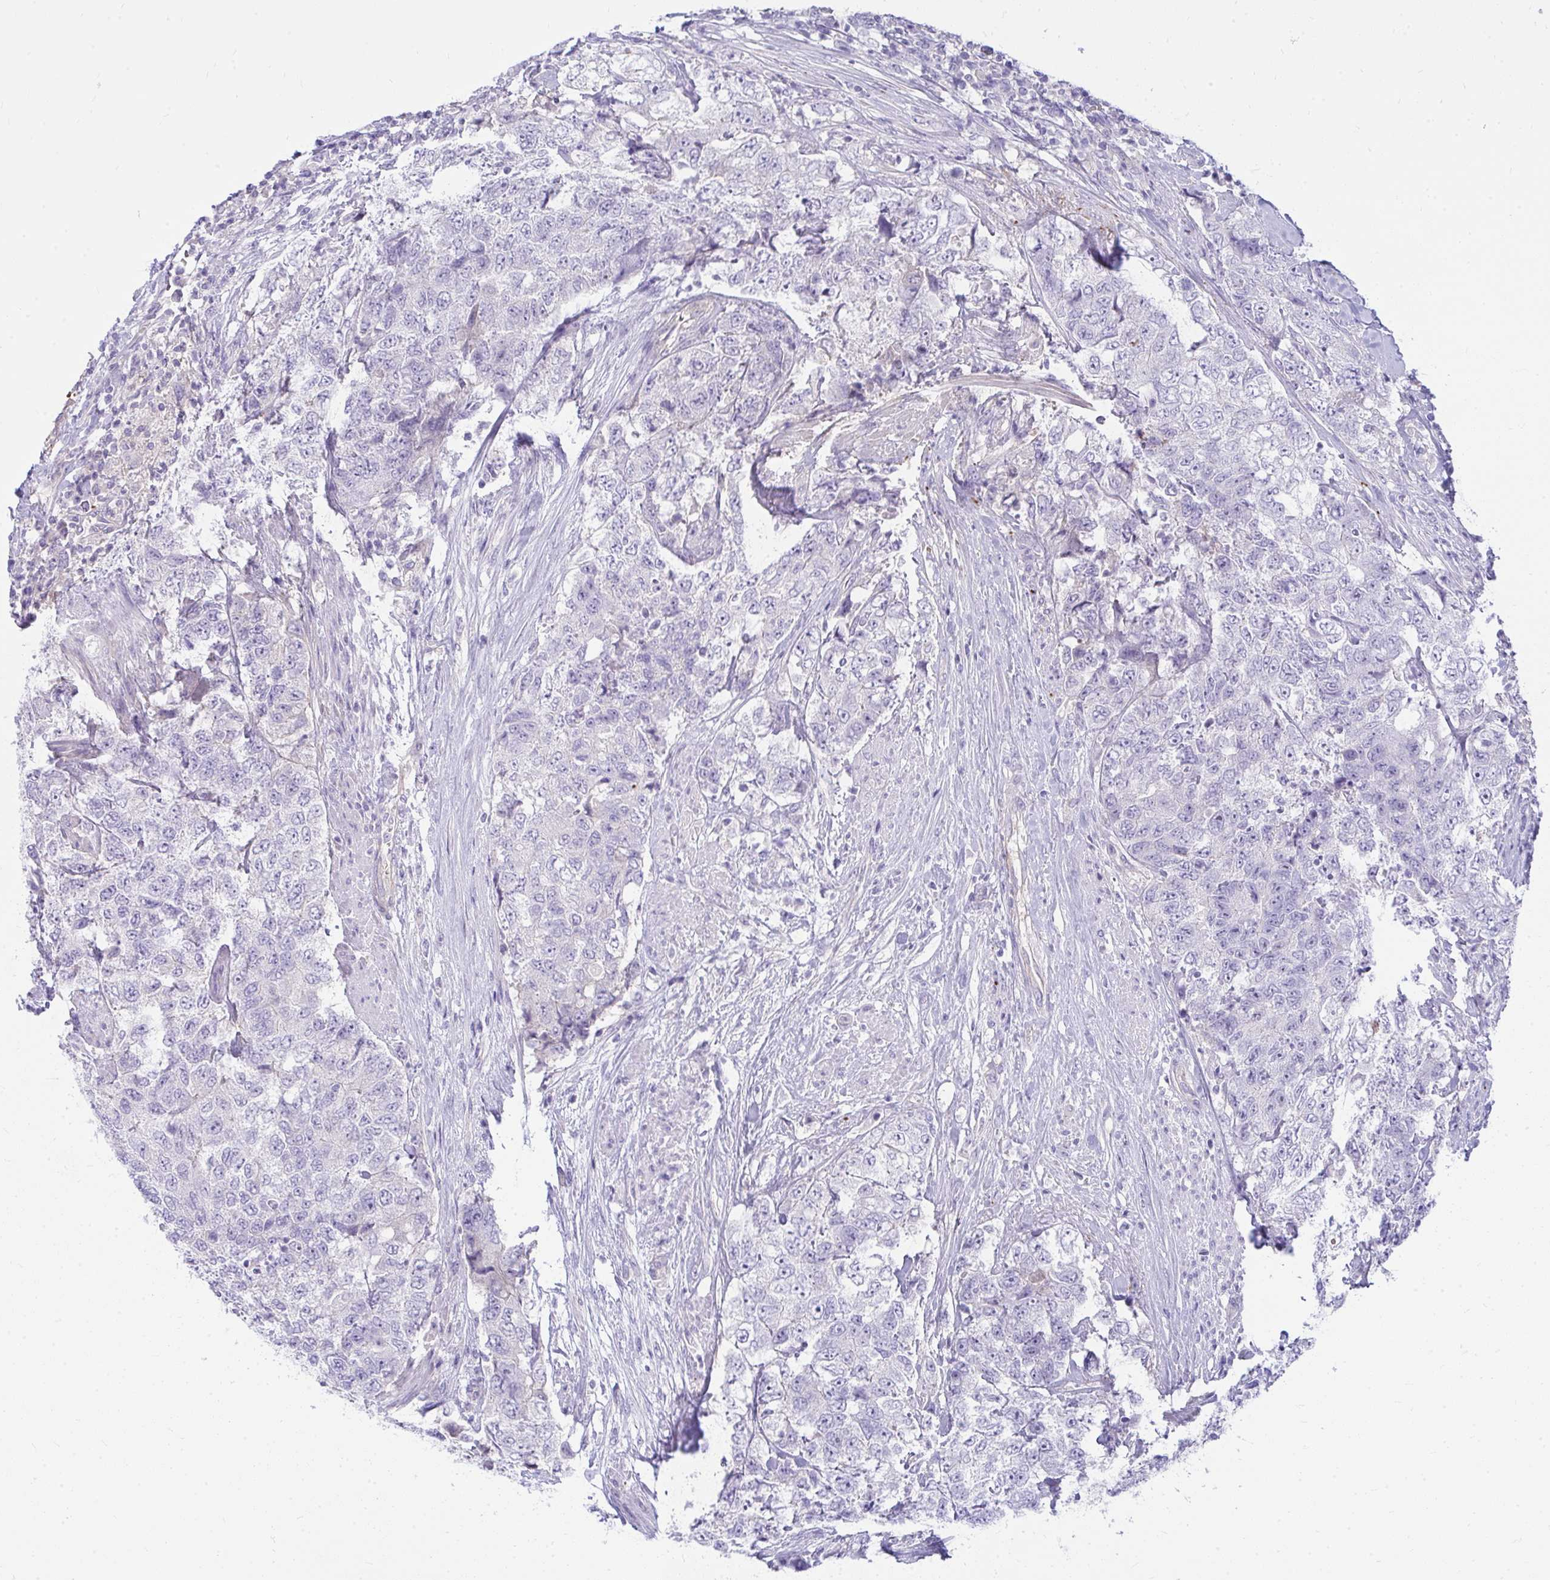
{"staining": {"intensity": "negative", "quantity": "none", "location": "none"}, "tissue": "urothelial cancer", "cell_type": "Tumor cells", "image_type": "cancer", "snomed": [{"axis": "morphology", "description": "Urothelial carcinoma, High grade"}, {"axis": "topography", "description": "Urinary bladder"}], "caption": "This photomicrograph is of urothelial cancer stained with immunohistochemistry to label a protein in brown with the nuclei are counter-stained blue. There is no expression in tumor cells. The staining is performed using DAB (3,3'-diaminobenzidine) brown chromogen with nuclei counter-stained in using hematoxylin.", "gene": "LRRC36", "patient": {"sex": "female", "age": 78}}